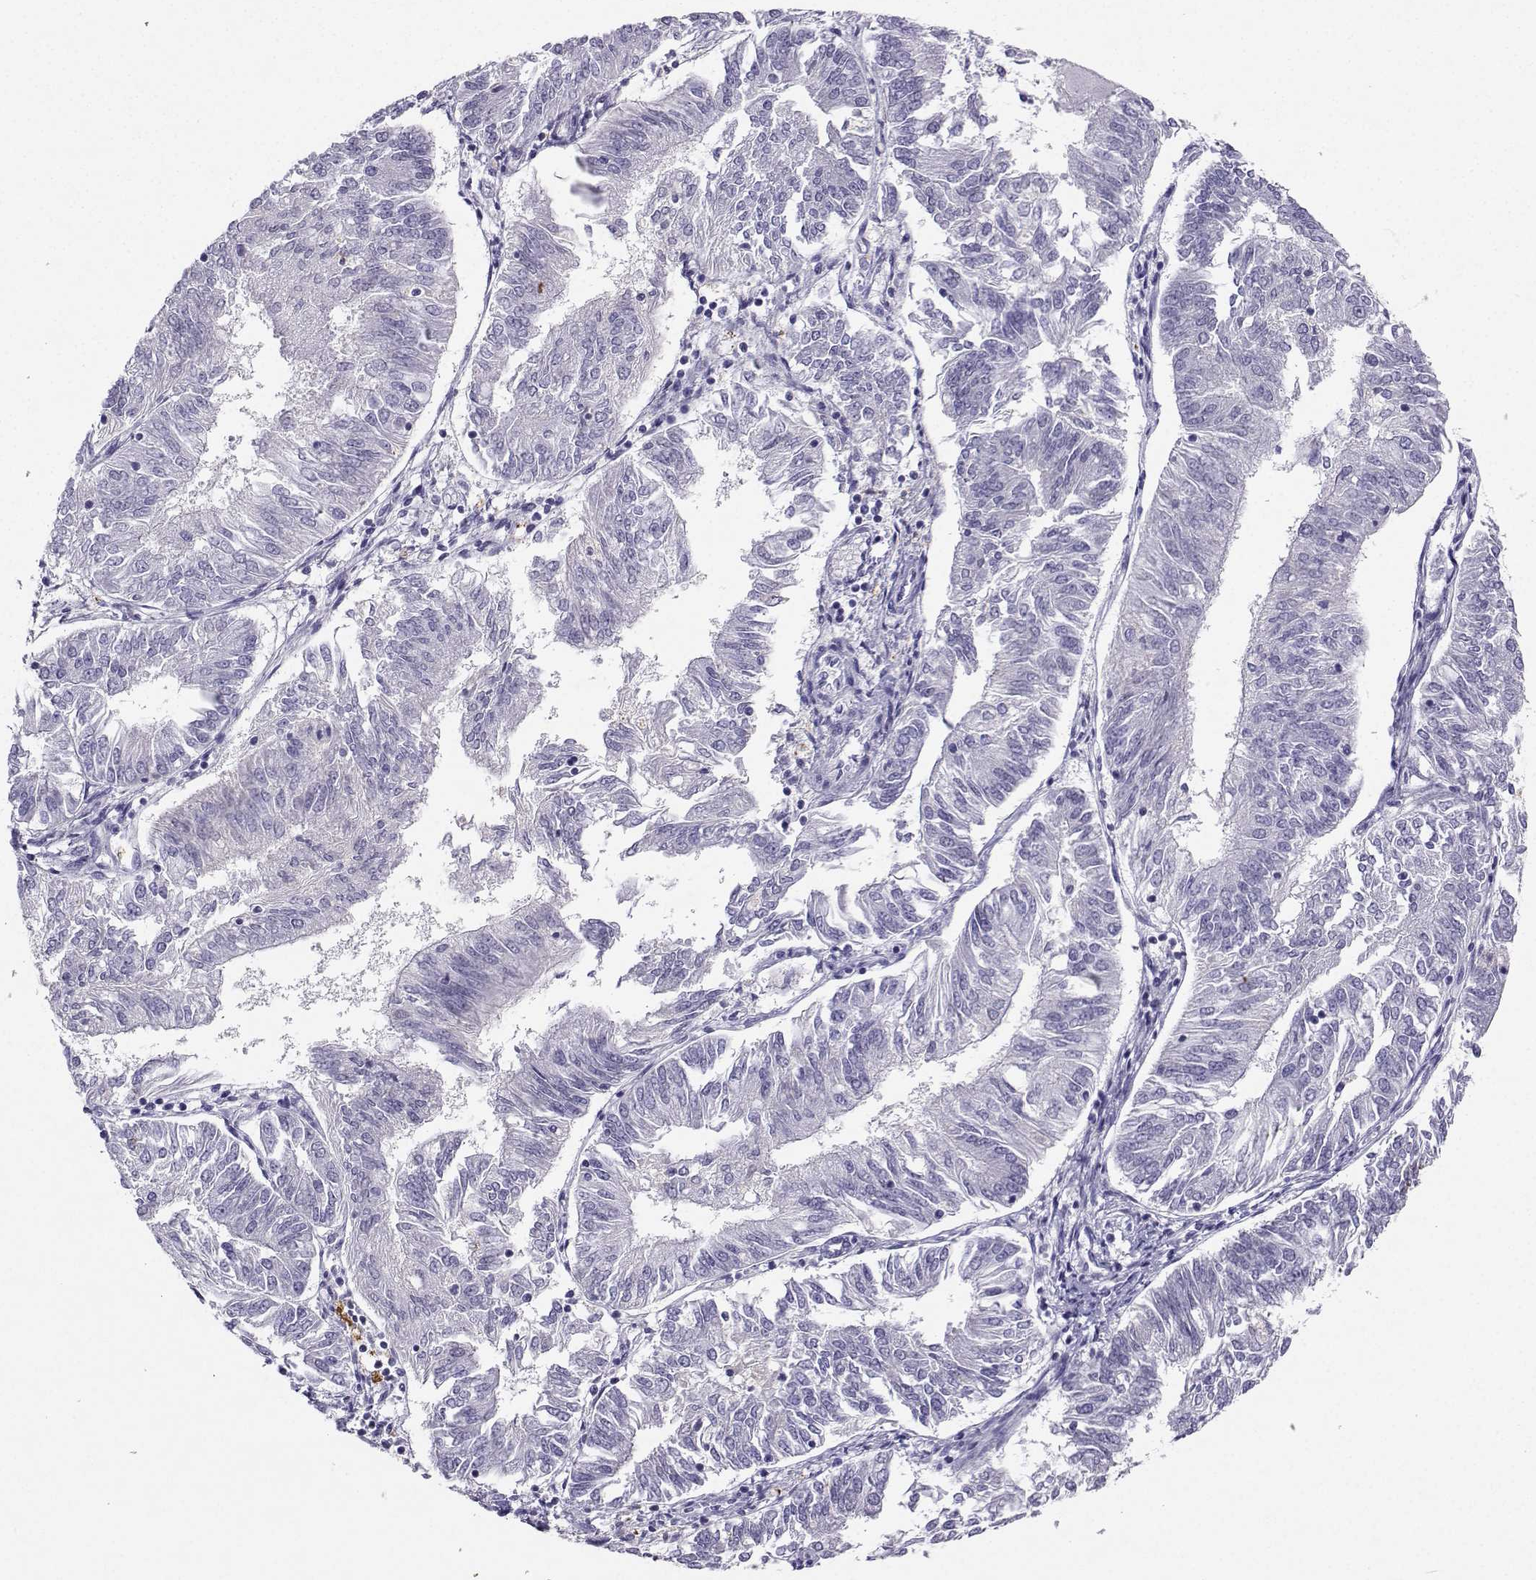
{"staining": {"intensity": "negative", "quantity": "none", "location": "none"}, "tissue": "endometrial cancer", "cell_type": "Tumor cells", "image_type": "cancer", "snomed": [{"axis": "morphology", "description": "Adenocarcinoma, NOS"}, {"axis": "topography", "description": "Endometrium"}], "caption": "This photomicrograph is of endometrial adenocarcinoma stained with immunohistochemistry to label a protein in brown with the nuclei are counter-stained blue. There is no positivity in tumor cells.", "gene": "GRIK4", "patient": {"sex": "female", "age": 58}}